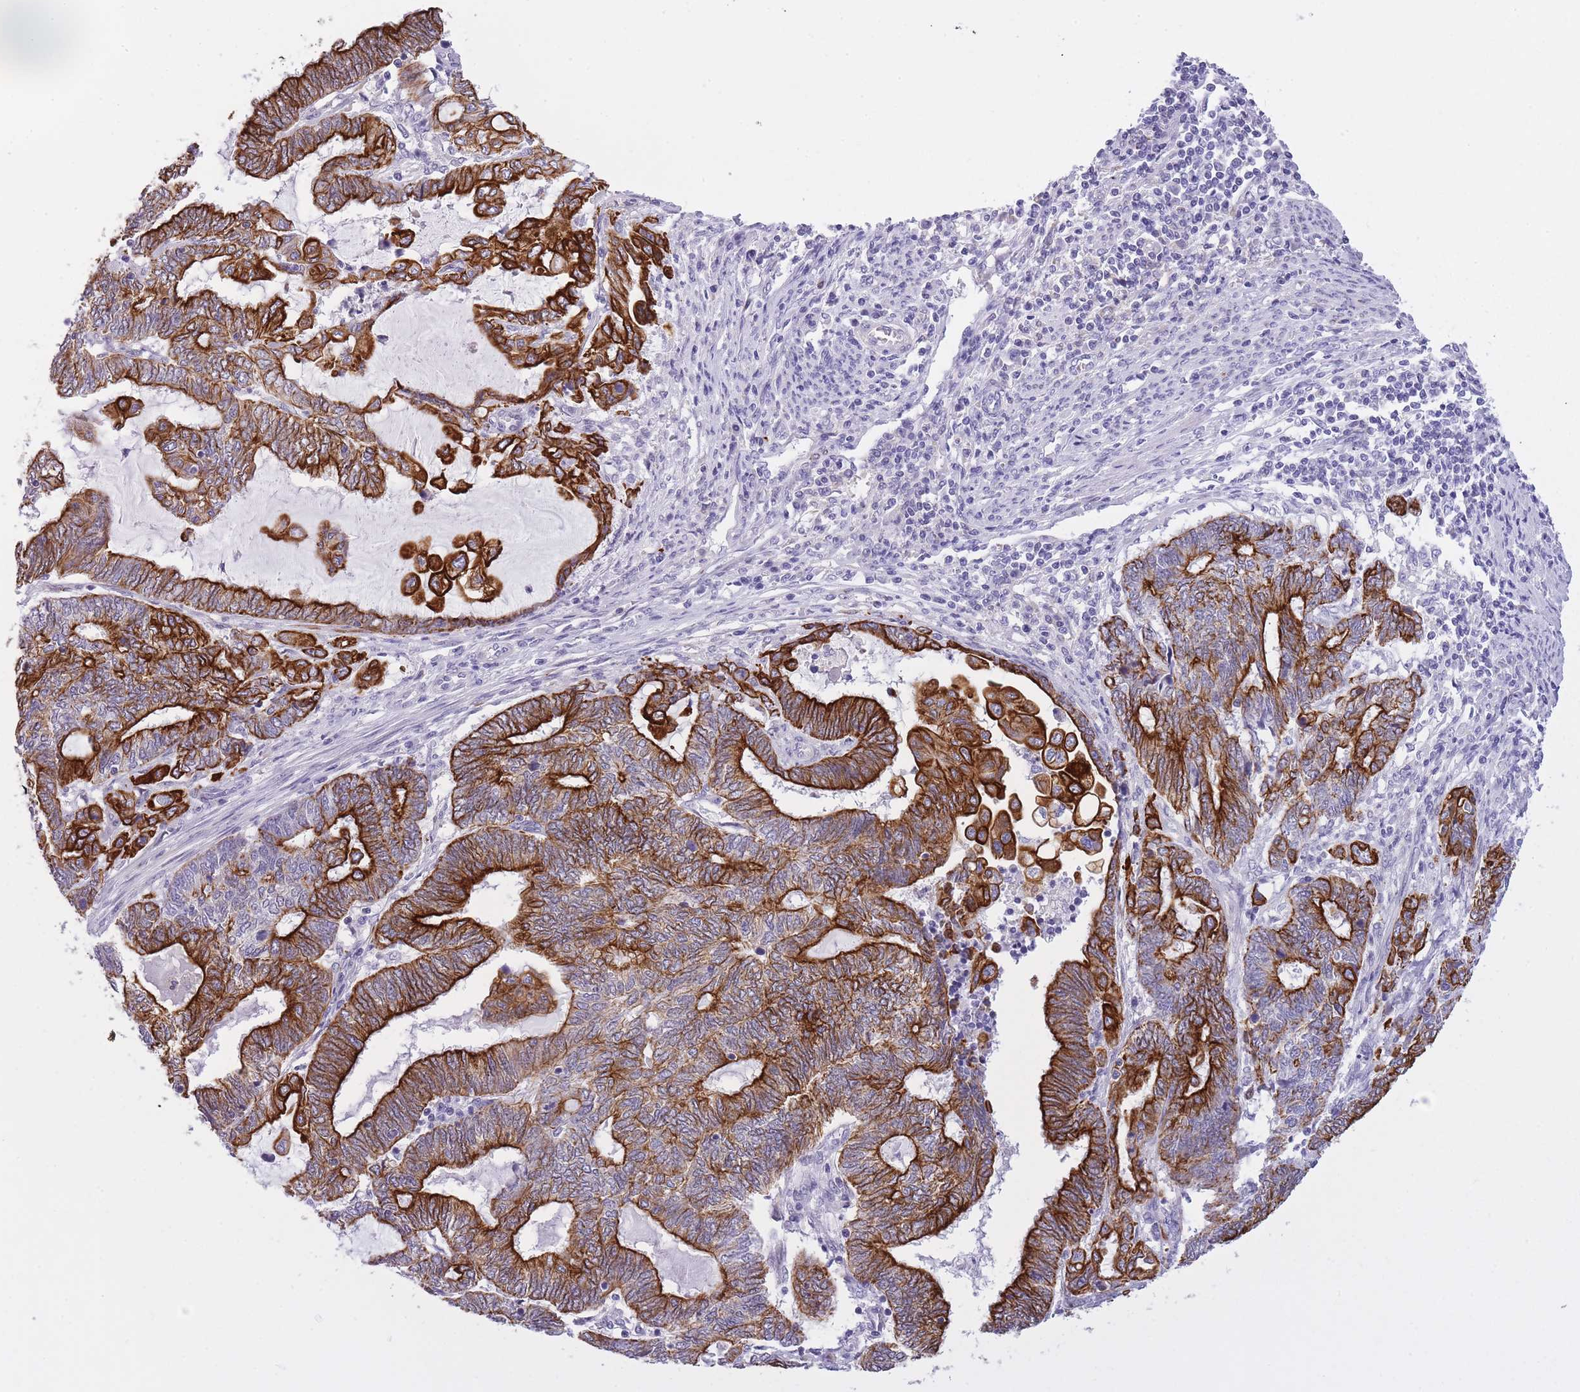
{"staining": {"intensity": "strong", "quantity": ">75%", "location": "cytoplasmic/membranous"}, "tissue": "endometrial cancer", "cell_type": "Tumor cells", "image_type": "cancer", "snomed": [{"axis": "morphology", "description": "Adenocarcinoma, NOS"}, {"axis": "topography", "description": "Uterus"}, {"axis": "topography", "description": "Endometrium"}], "caption": "A high-resolution image shows immunohistochemistry staining of endometrial adenocarcinoma, which displays strong cytoplasmic/membranous staining in about >75% of tumor cells.", "gene": "RADX", "patient": {"sex": "female", "age": 70}}